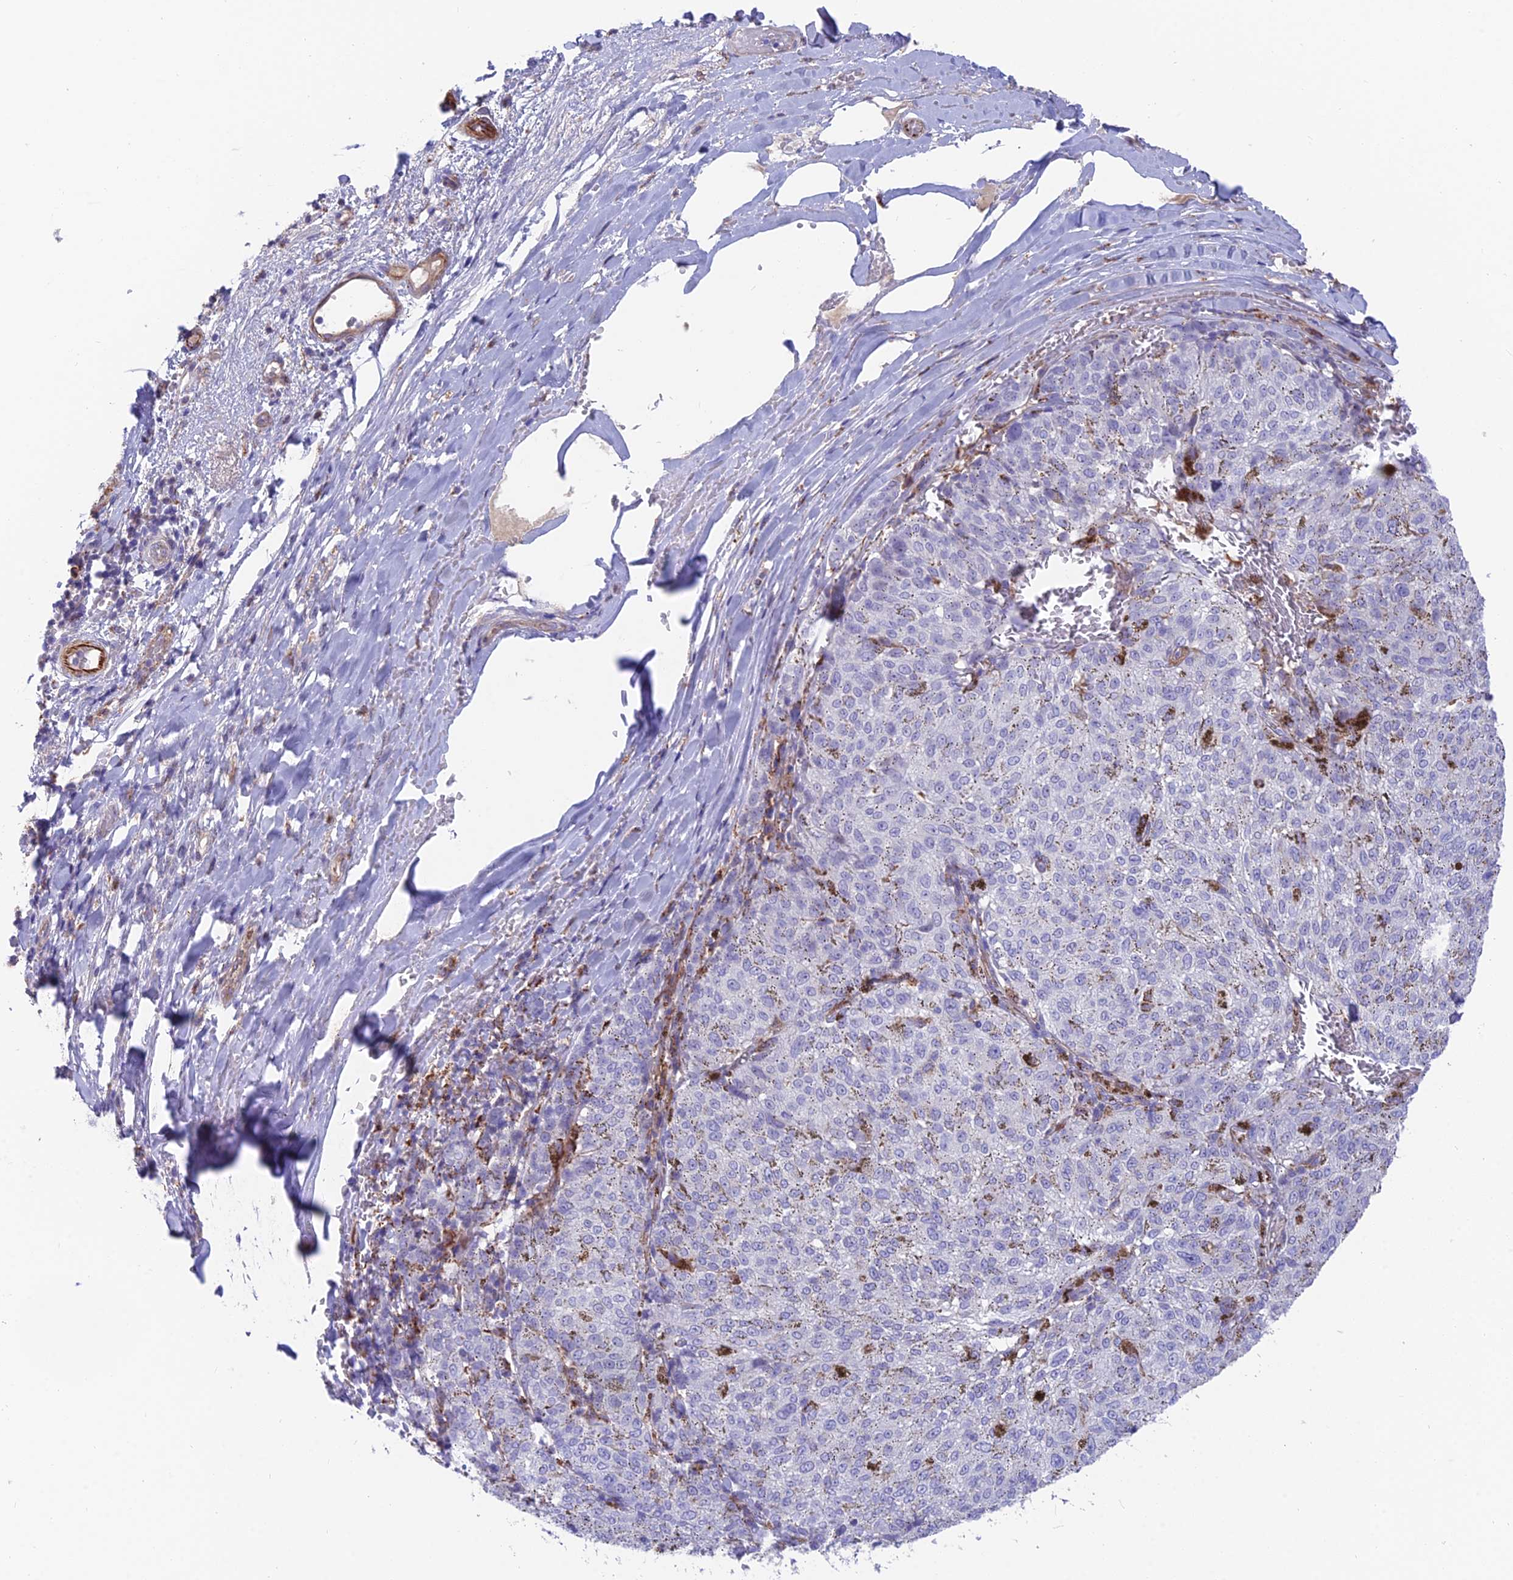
{"staining": {"intensity": "negative", "quantity": "none", "location": "none"}, "tissue": "melanoma", "cell_type": "Tumor cells", "image_type": "cancer", "snomed": [{"axis": "morphology", "description": "Malignant melanoma, NOS"}, {"axis": "topography", "description": "Skin"}], "caption": "IHC histopathology image of neoplastic tissue: malignant melanoma stained with DAB (3,3'-diaminobenzidine) reveals no significant protein positivity in tumor cells.", "gene": "TIGD6", "patient": {"sex": "female", "age": 72}}